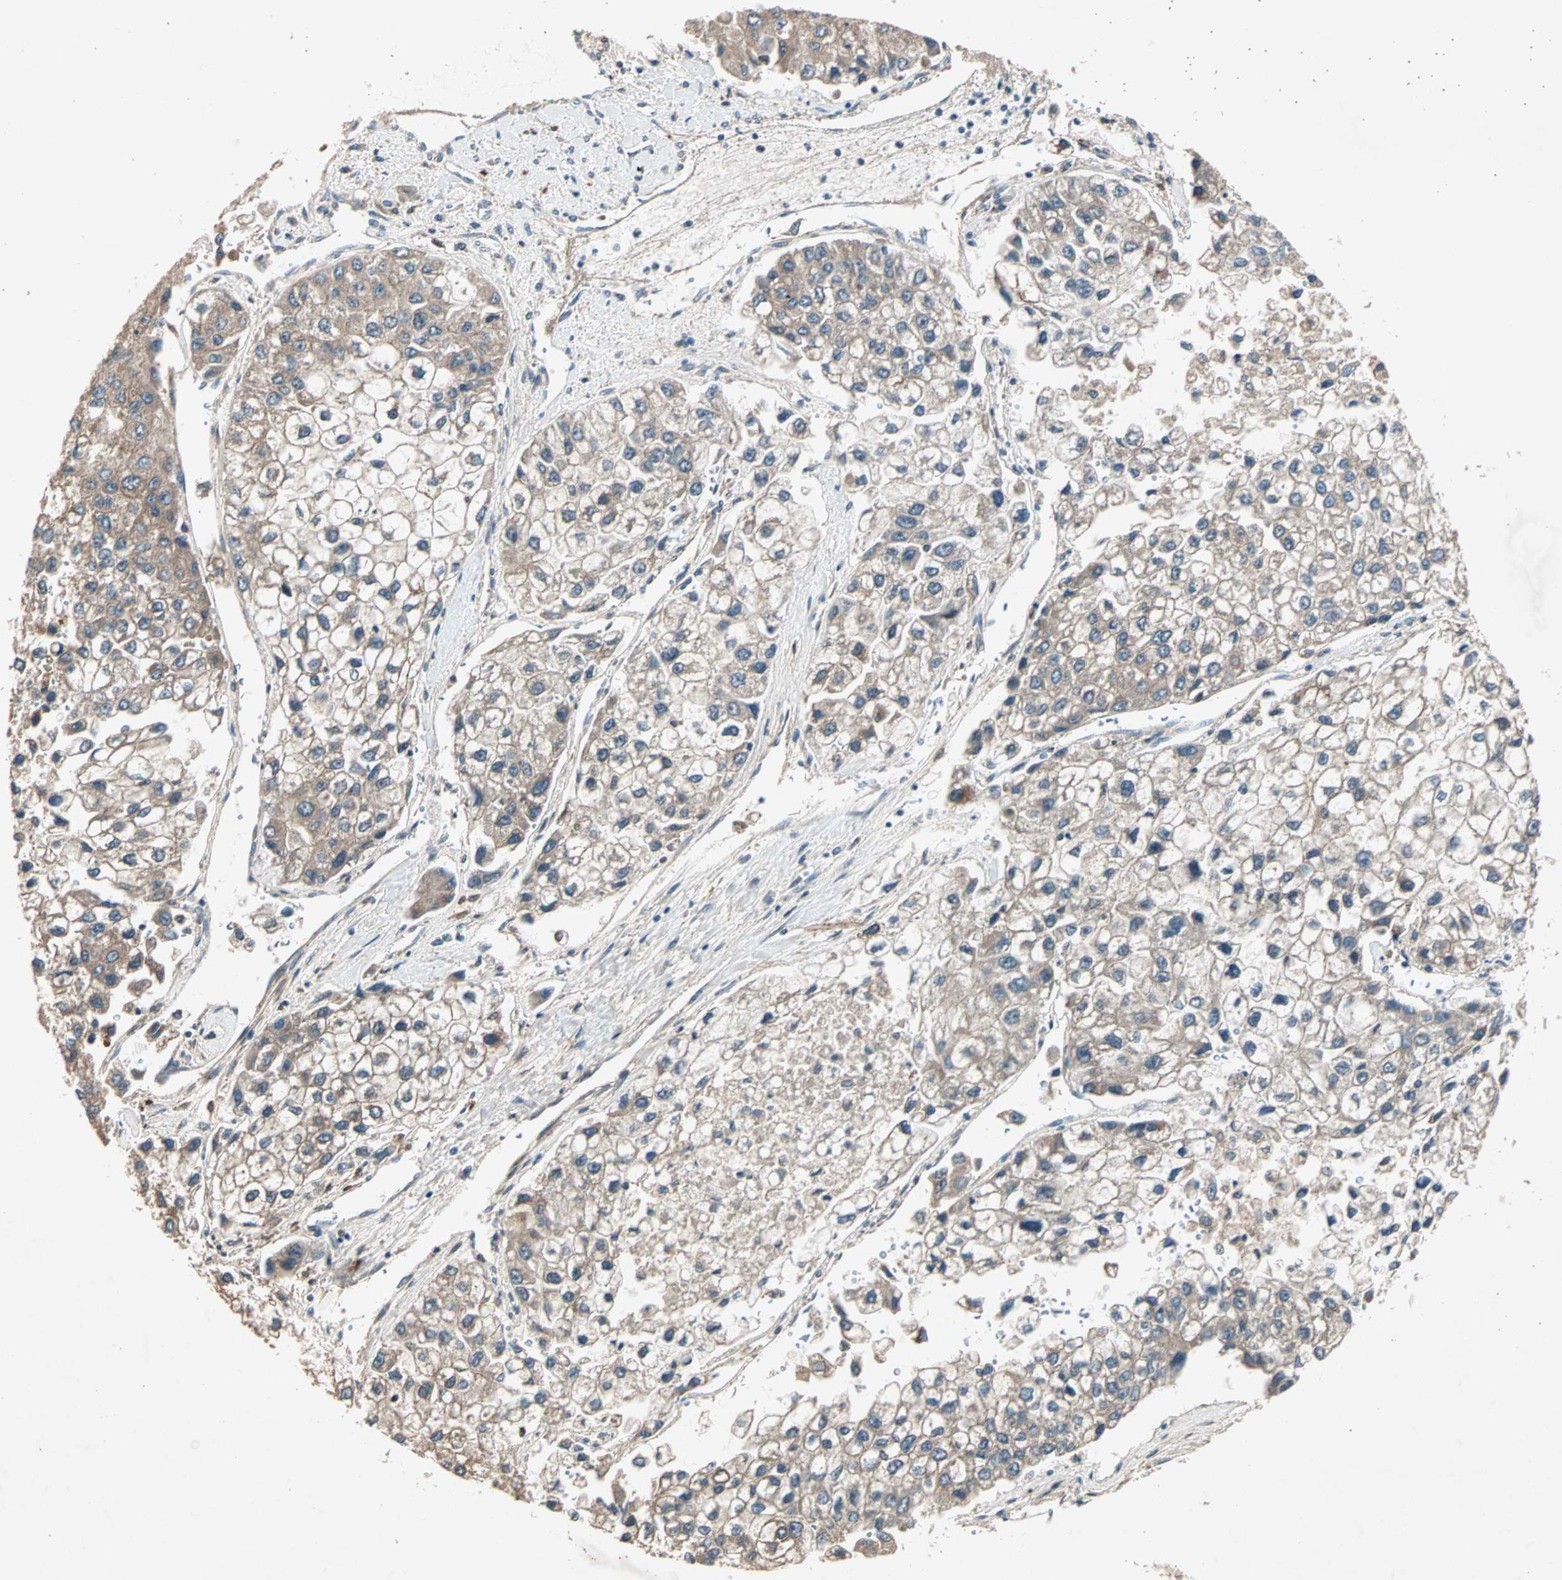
{"staining": {"intensity": "moderate", "quantity": "25%-75%", "location": "cytoplasmic/membranous"}, "tissue": "liver cancer", "cell_type": "Tumor cells", "image_type": "cancer", "snomed": [{"axis": "morphology", "description": "Carcinoma, Hepatocellular, NOS"}, {"axis": "topography", "description": "Liver"}], "caption": "Protein expression analysis of liver cancer (hepatocellular carcinoma) shows moderate cytoplasmic/membranous positivity in about 25%-75% of tumor cells.", "gene": "SDSL", "patient": {"sex": "female", "age": 66}}